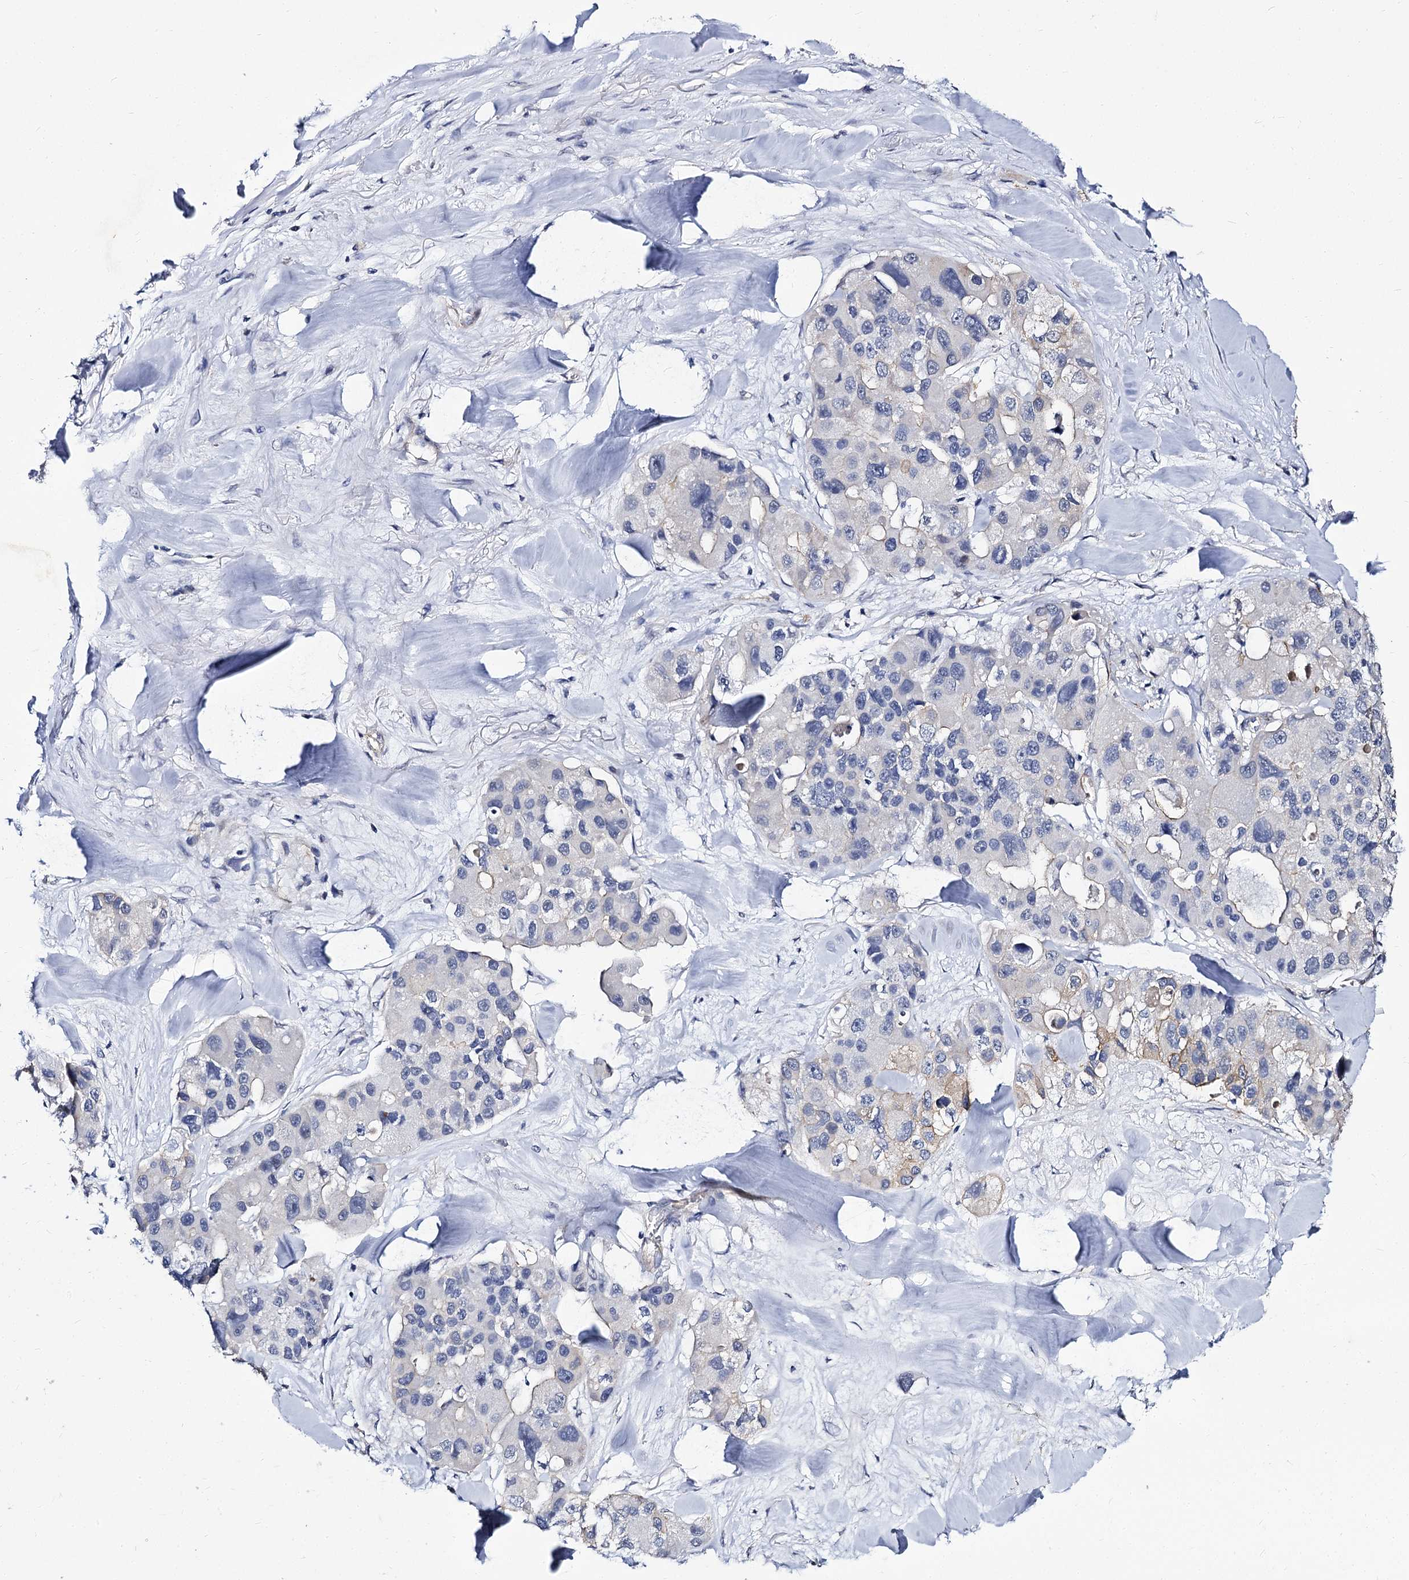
{"staining": {"intensity": "negative", "quantity": "none", "location": "none"}, "tissue": "lung cancer", "cell_type": "Tumor cells", "image_type": "cancer", "snomed": [{"axis": "morphology", "description": "Adenocarcinoma, NOS"}, {"axis": "topography", "description": "Lung"}], "caption": "High power microscopy photomicrograph of an immunohistochemistry (IHC) photomicrograph of lung adenocarcinoma, revealing no significant staining in tumor cells. The staining is performed using DAB (3,3'-diaminobenzidine) brown chromogen with nuclei counter-stained in using hematoxylin.", "gene": "CBFB", "patient": {"sex": "female", "age": 54}}